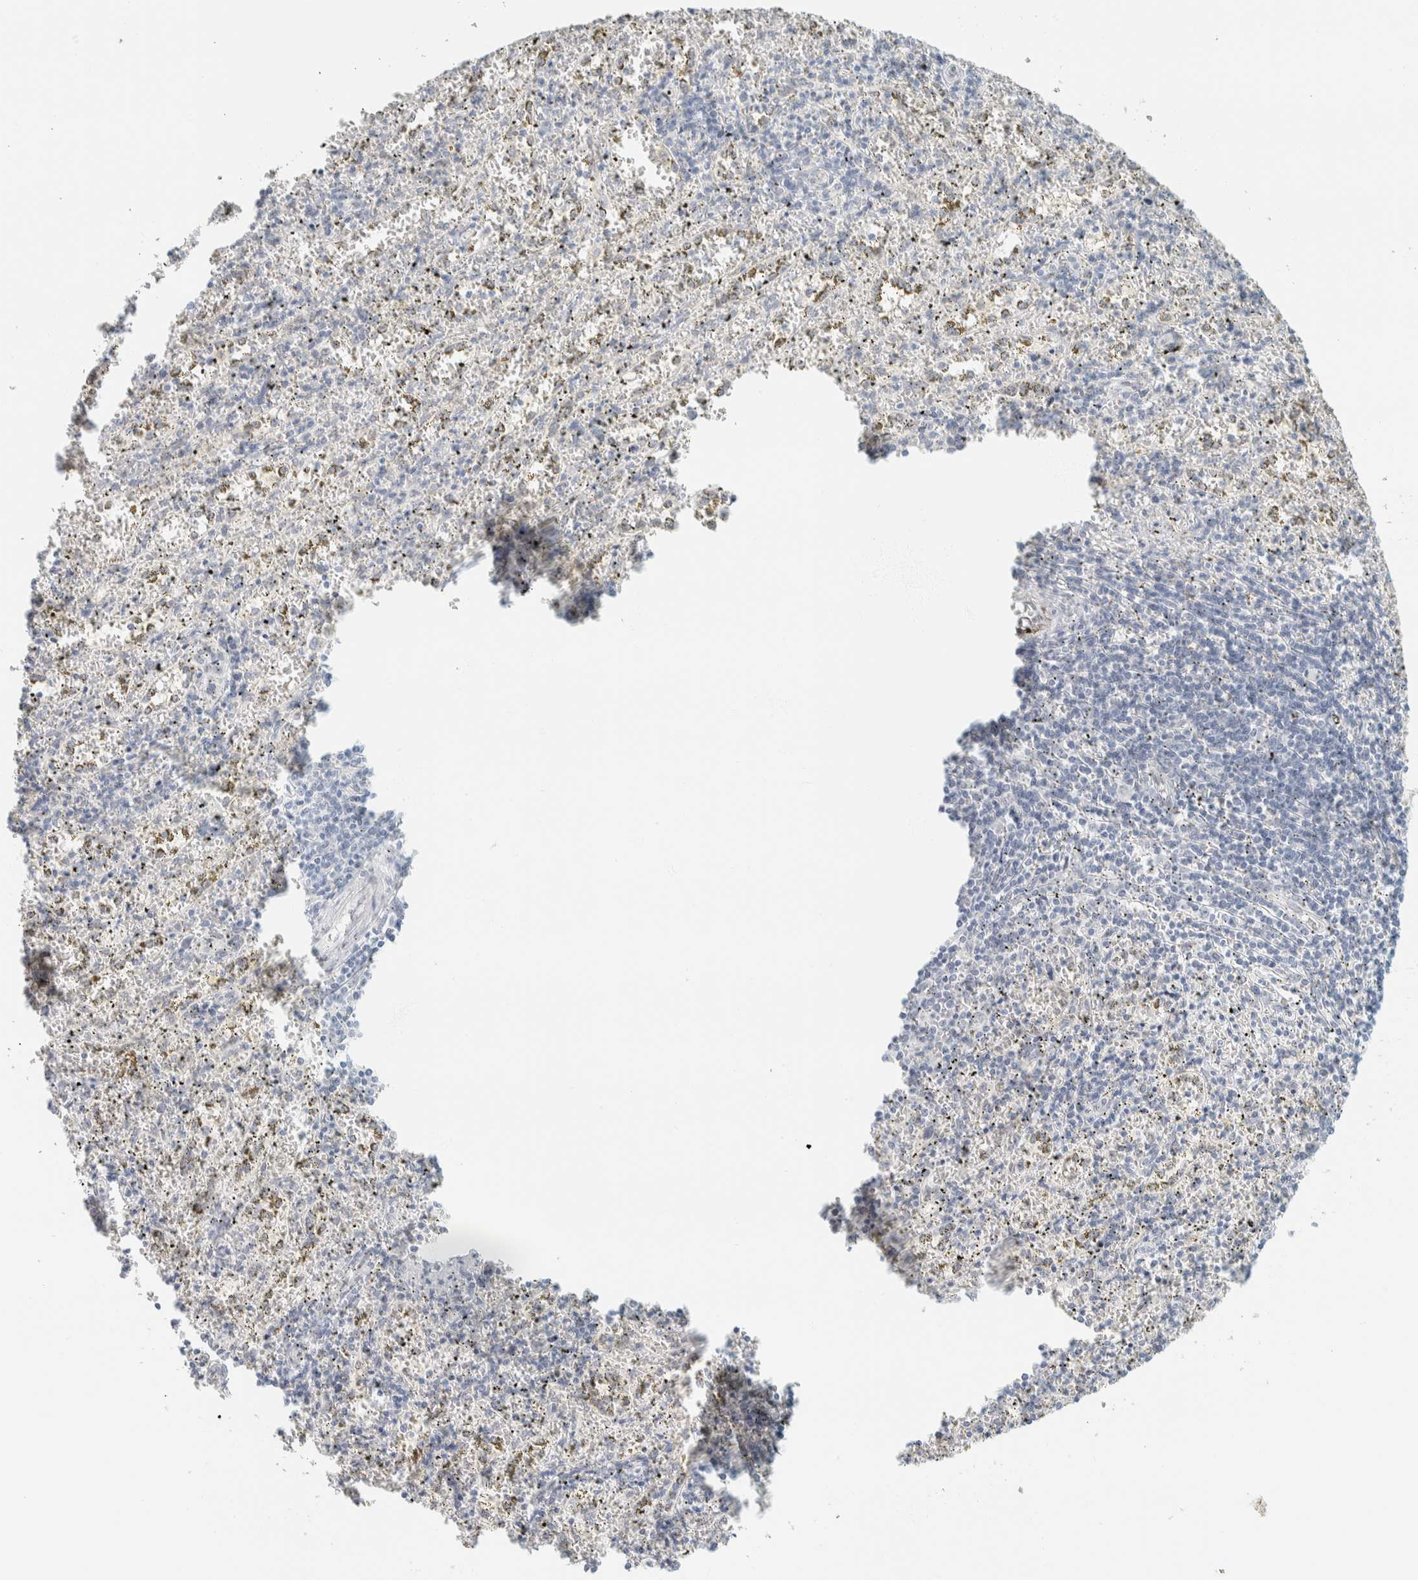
{"staining": {"intensity": "negative", "quantity": "none", "location": "none"}, "tissue": "spleen", "cell_type": "Cells in red pulp", "image_type": "normal", "snomed": [{"axis": "morphology", "description": "Normal tissue, NOS"}, {"axis": "topography", "description": "Spleen"}], "caption": "Immunohistochemical staining of normal human spleen reveals no significant expression in cells in red pulp.", "gene": "C1QTNF12", "patient": {"sex": "male", "age": 11}}